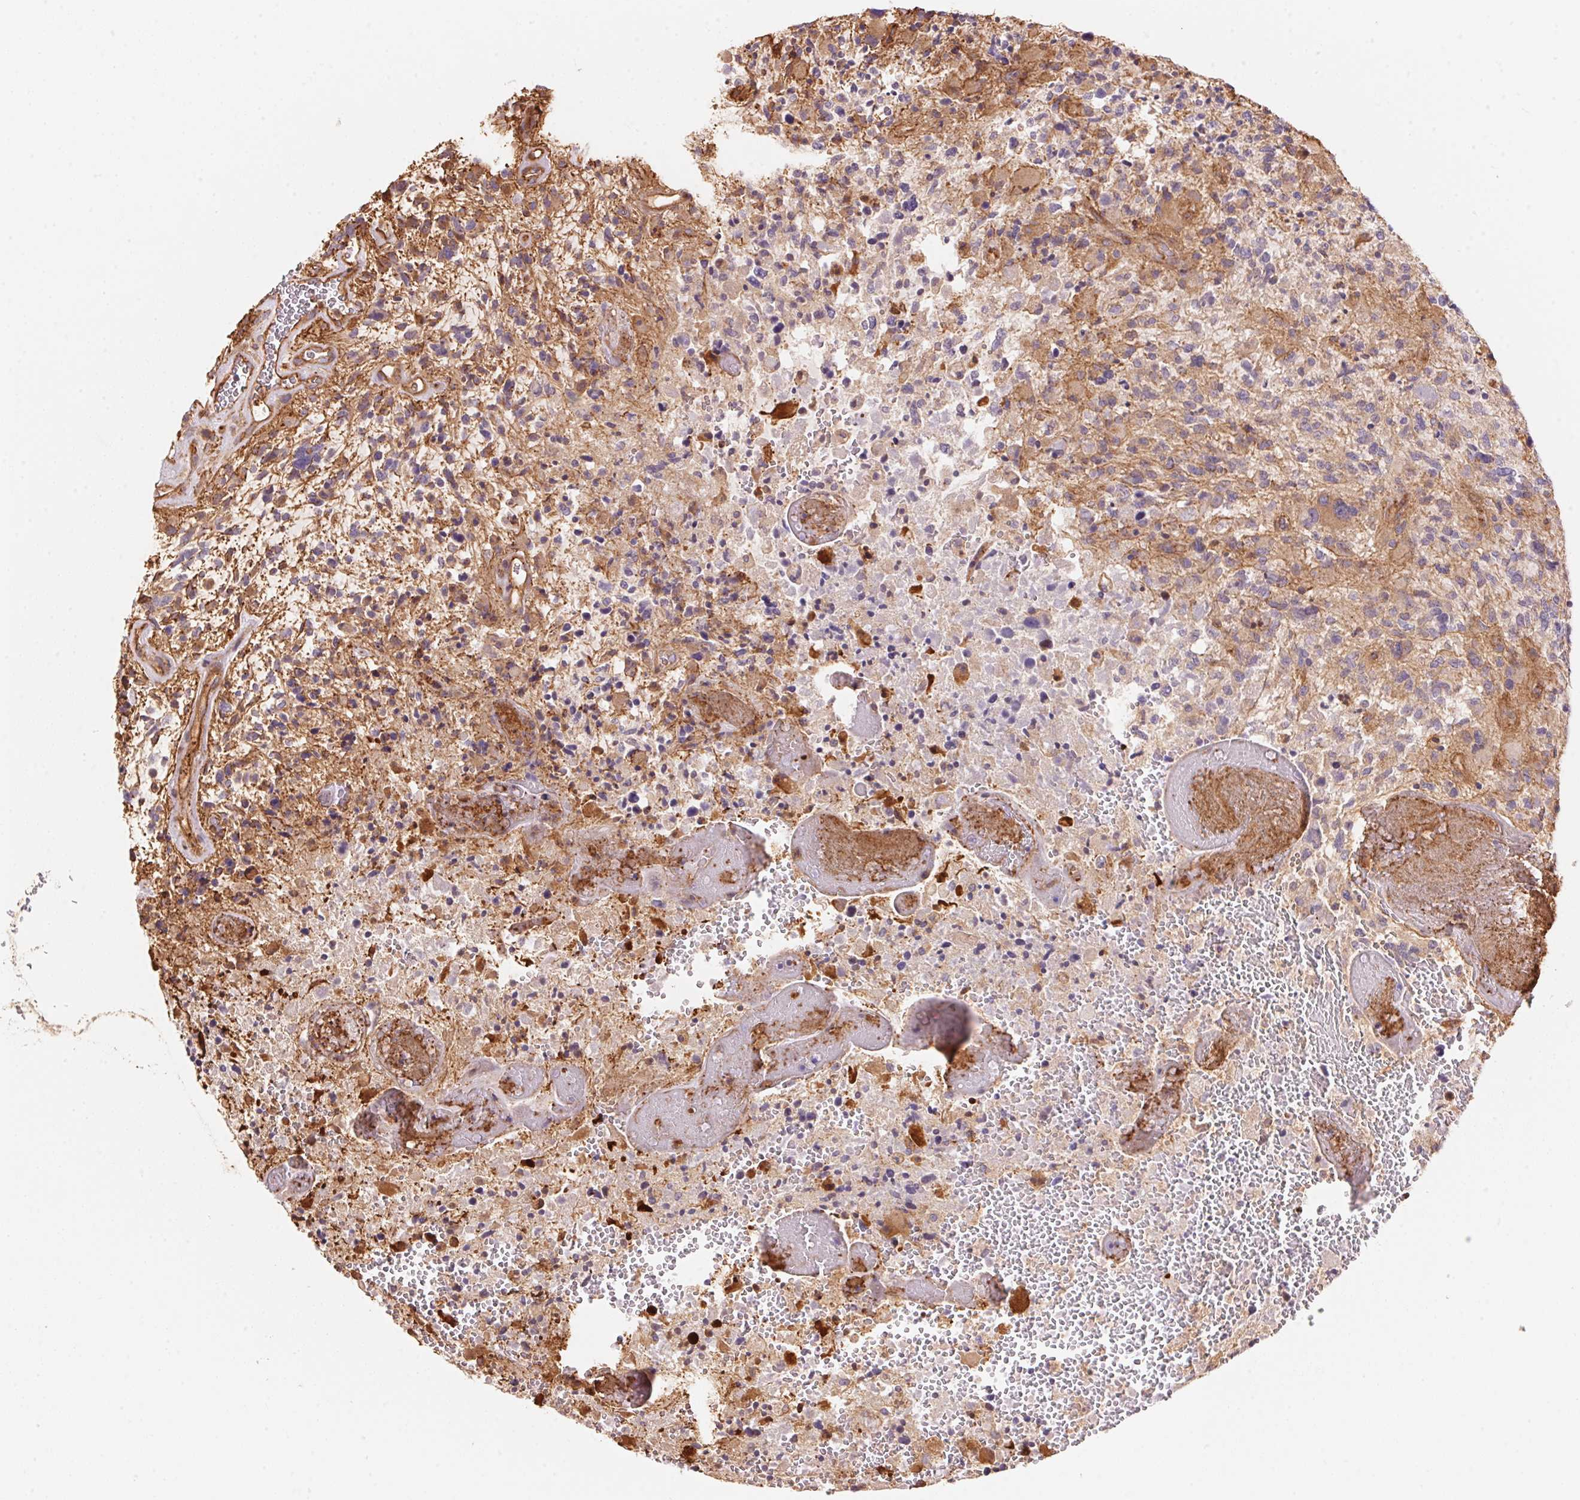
{"staining": {"intensity": "weak", "quantity": "<25%", "location": "cytoplasmic/membranous"}, "tissue": "glioma", "cell_type": "Tumor cells", "image_type": "cancer", "snomed": [{"axis": "morphology", "description": "Glioma, malignant, High grade"}, {"axis": "topography", "description": "Brain"}], "caption": "This micrograph is of glioma stained with immunohistochemistry (IHC) to label a protein in brown with the nuclei are counter-stained blue. There is no expression in tumor cells.", "gene": "FRAS1", "patient": {"sex": "female", "age": 71}}